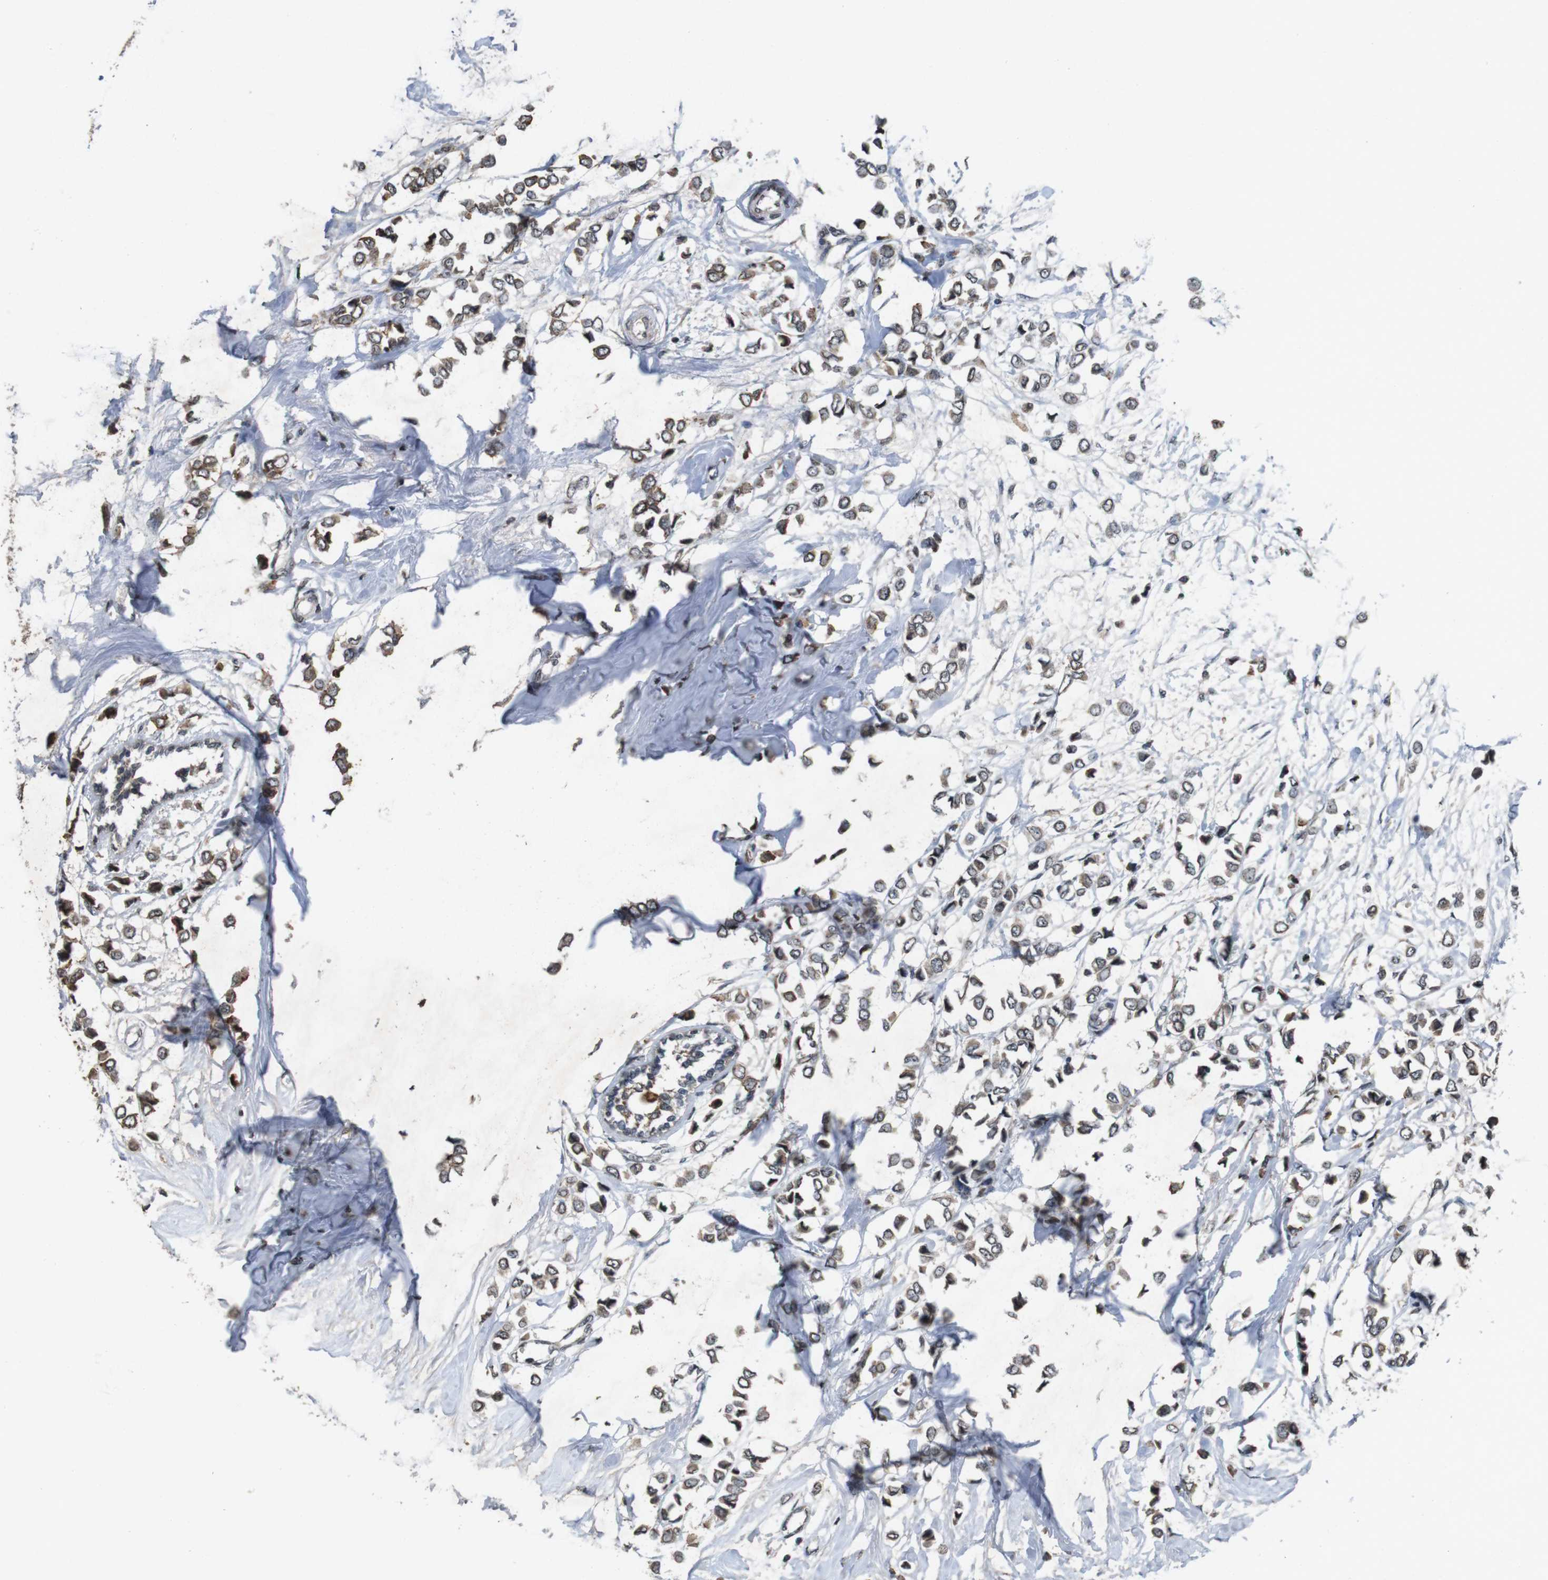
{"staining": {"intensity": "weak", "quantity": ">75%", "location": "cytoplasmic/membranous"}, "tissue": "breast cancer", "cell_type": "Tumor cells", "image_type": "cancer", "snomed": [{"axis": "morphology", "description": "Lobular carcinoma"}, {"axis": "topography", "description": "Breast"}], "caption": "Immunohistochemistry (IHC) micrograph of neoplastic tissue: breast cancer (lobular carcinoma) stained using immunohistochemistry displays low levels of weak protein expression localized specifically in the cytoplasmic/membranous of tumor cells, appearing as a cytoplasmic/membranous brown color.", "gene": "SORL1", "patient": {"sex": "female", "age": 51}}